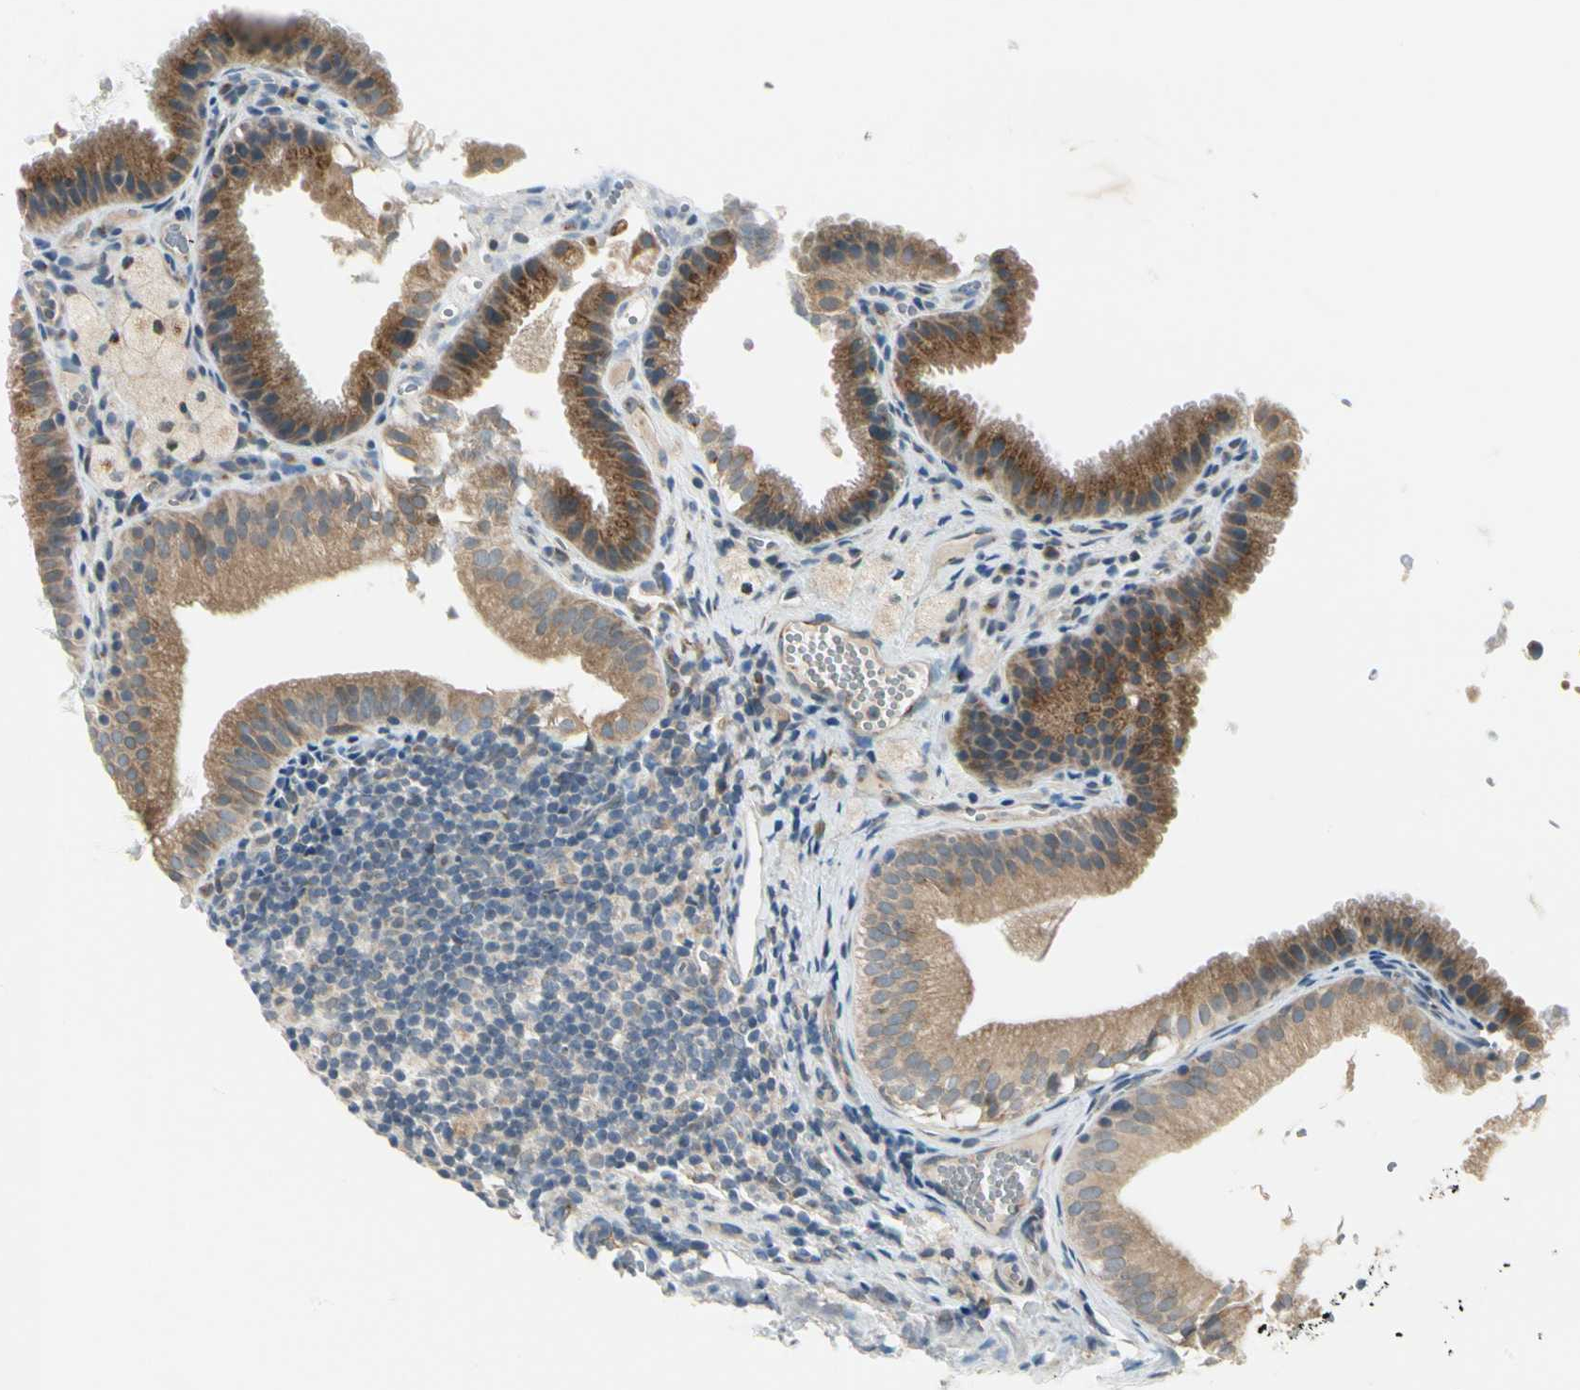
{"staining": {"intensity": "moderate", "quantity": ">75%", "location": "cytoplasmic/membranous"}, "tissue": "gallbladder", "cell_type": "Glandular cells", "image_type": "normal", "snomed": [{"axis": "morphology", "description": "Normal tissue, NOS"}, {"axis": "topography", "description": "Gallbladder"}], "caption": "A brown stain shows moderate cytoplasmic/membranous expression of a protein in glandular cells of normal human gallbladder.", "gene": "BNIP1", "patient": {"sex": "female", "age": 24}}